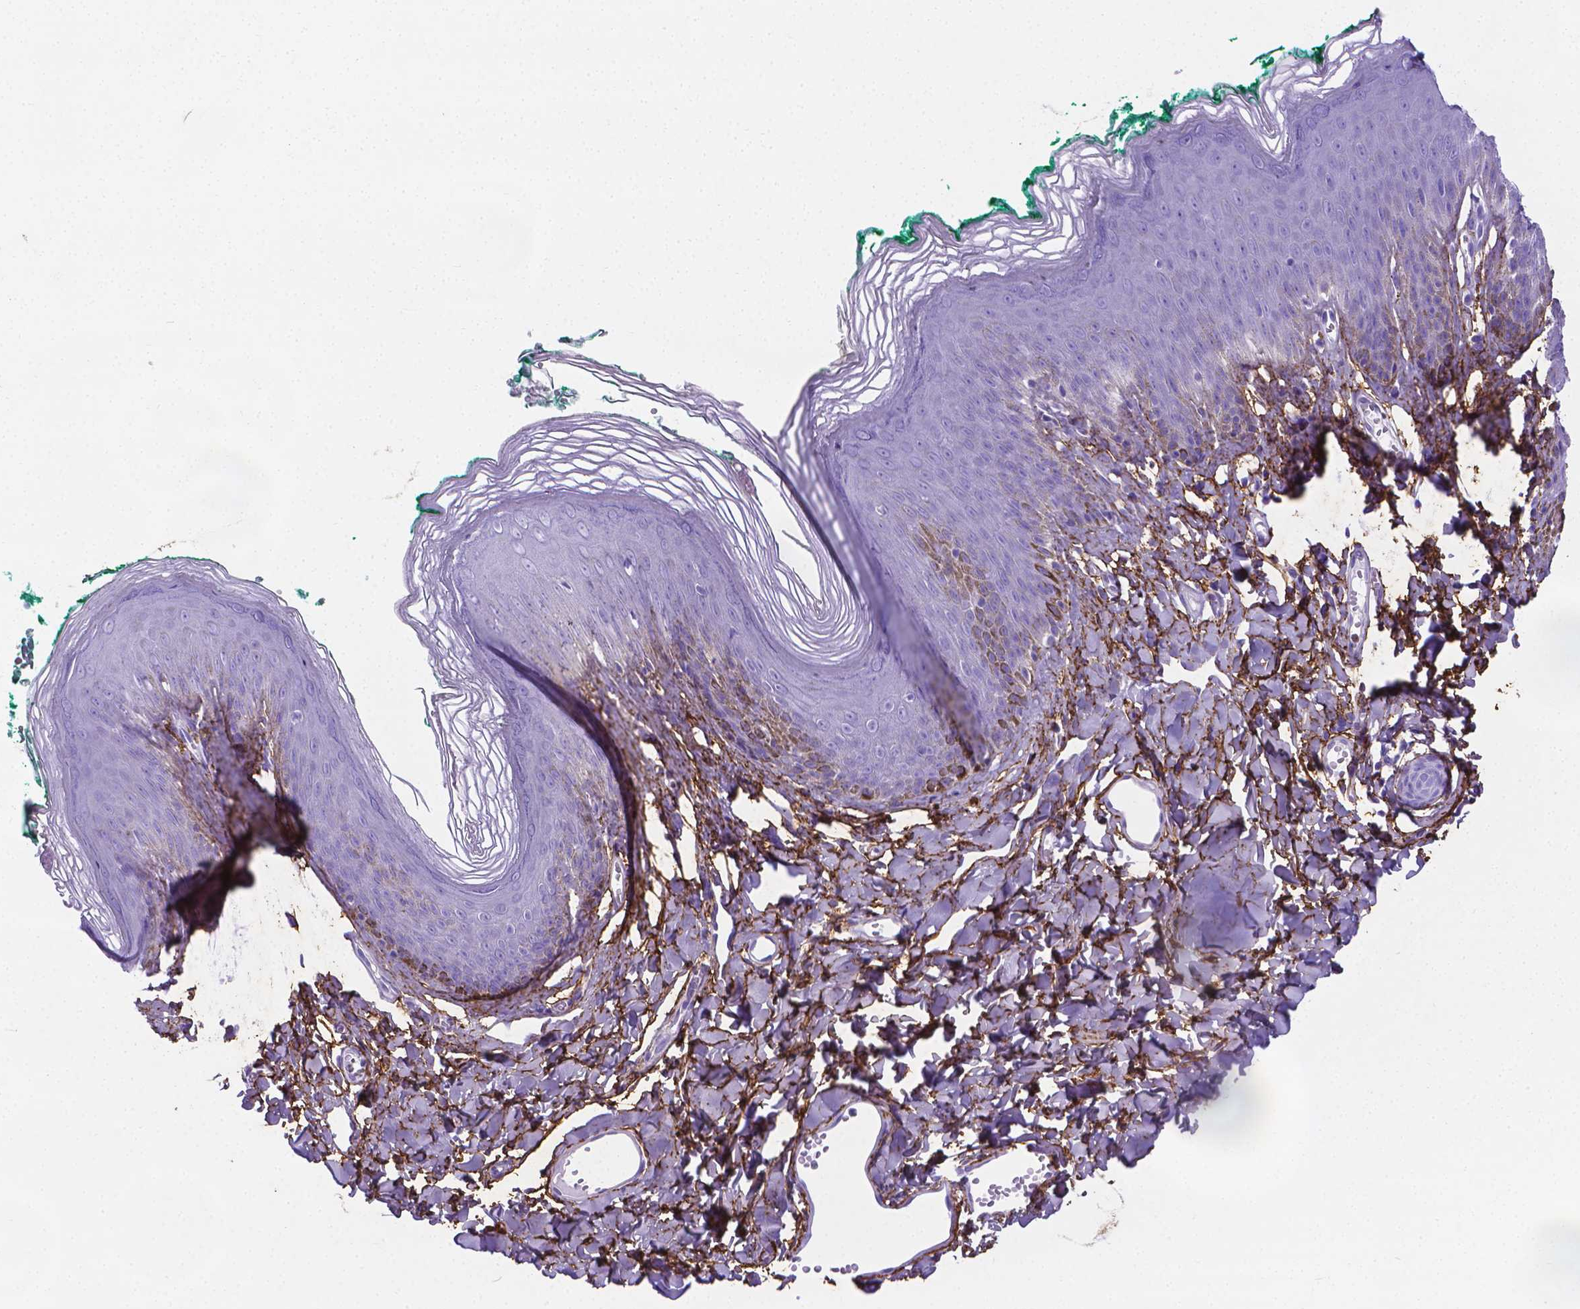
{"staining": {"intensity": "negative", "quantity": "none", "location": "none"}, "tissue": "skin", "cell_type": "Epidermal cells", "image_type": "normal", "snomed": [{"axis": "morphology", "description": "Normal tissue, NOS"}, {"axis": "topography", "description": "Vulva"}, {"axis": "topography", "description": "Peripheral nerve tissue"}], "caption": "Skin stained for a protein using immunohistochemistry exhibits no expression epidermal cells.", "gene": "MFAP2", "patient": {"sex": "female", "age": 66}}